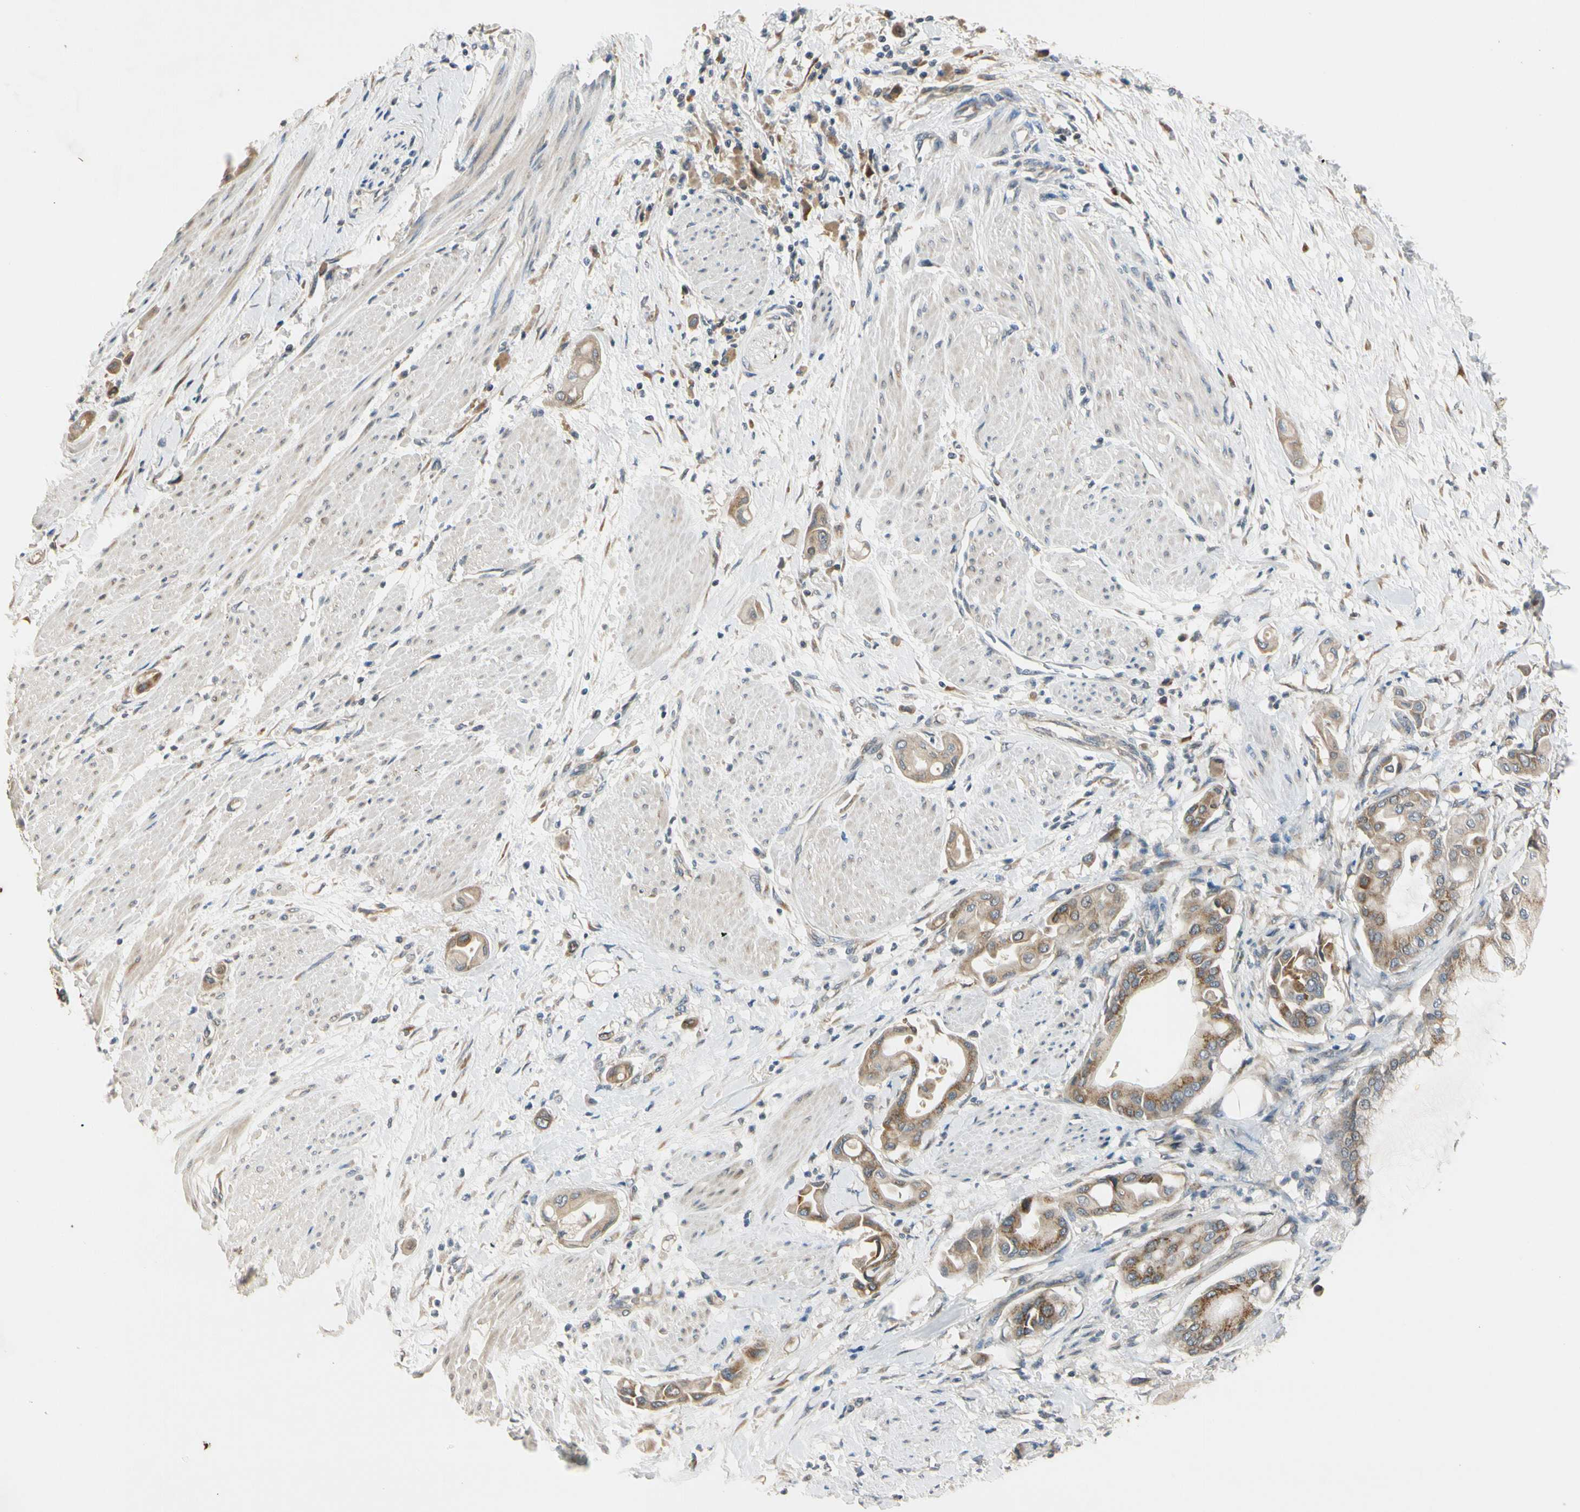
{"staining": {"intensity": "strong", "quantity": ">75%", "location": "cytoplasmic/membranous"}, "tissue": "pancreatic cancer", "cell_type": "Tumor cells", "image_type": "cancer", "snomed": [{"axis": "morphology", "description": "Adenocarcinoma, NOS"}, {"axis": "morphology", "description": "Adenocarcinoma, metastatic, NOS"}, {"axis": "topography", "description": "Lymph node"}, {"axis": "topography", "description": "Pancreas"}, {"axis": "topography", "description": "Duodenum"}], "caption": "The immunohistochemical stain labels strong cytoplasmic/membranous expression in tumor cells of pancreatic cancer (adenocarcinoma) tissue.", "gene": "RPS6KB2", "patient": {"sex": "female", "age": 64}}